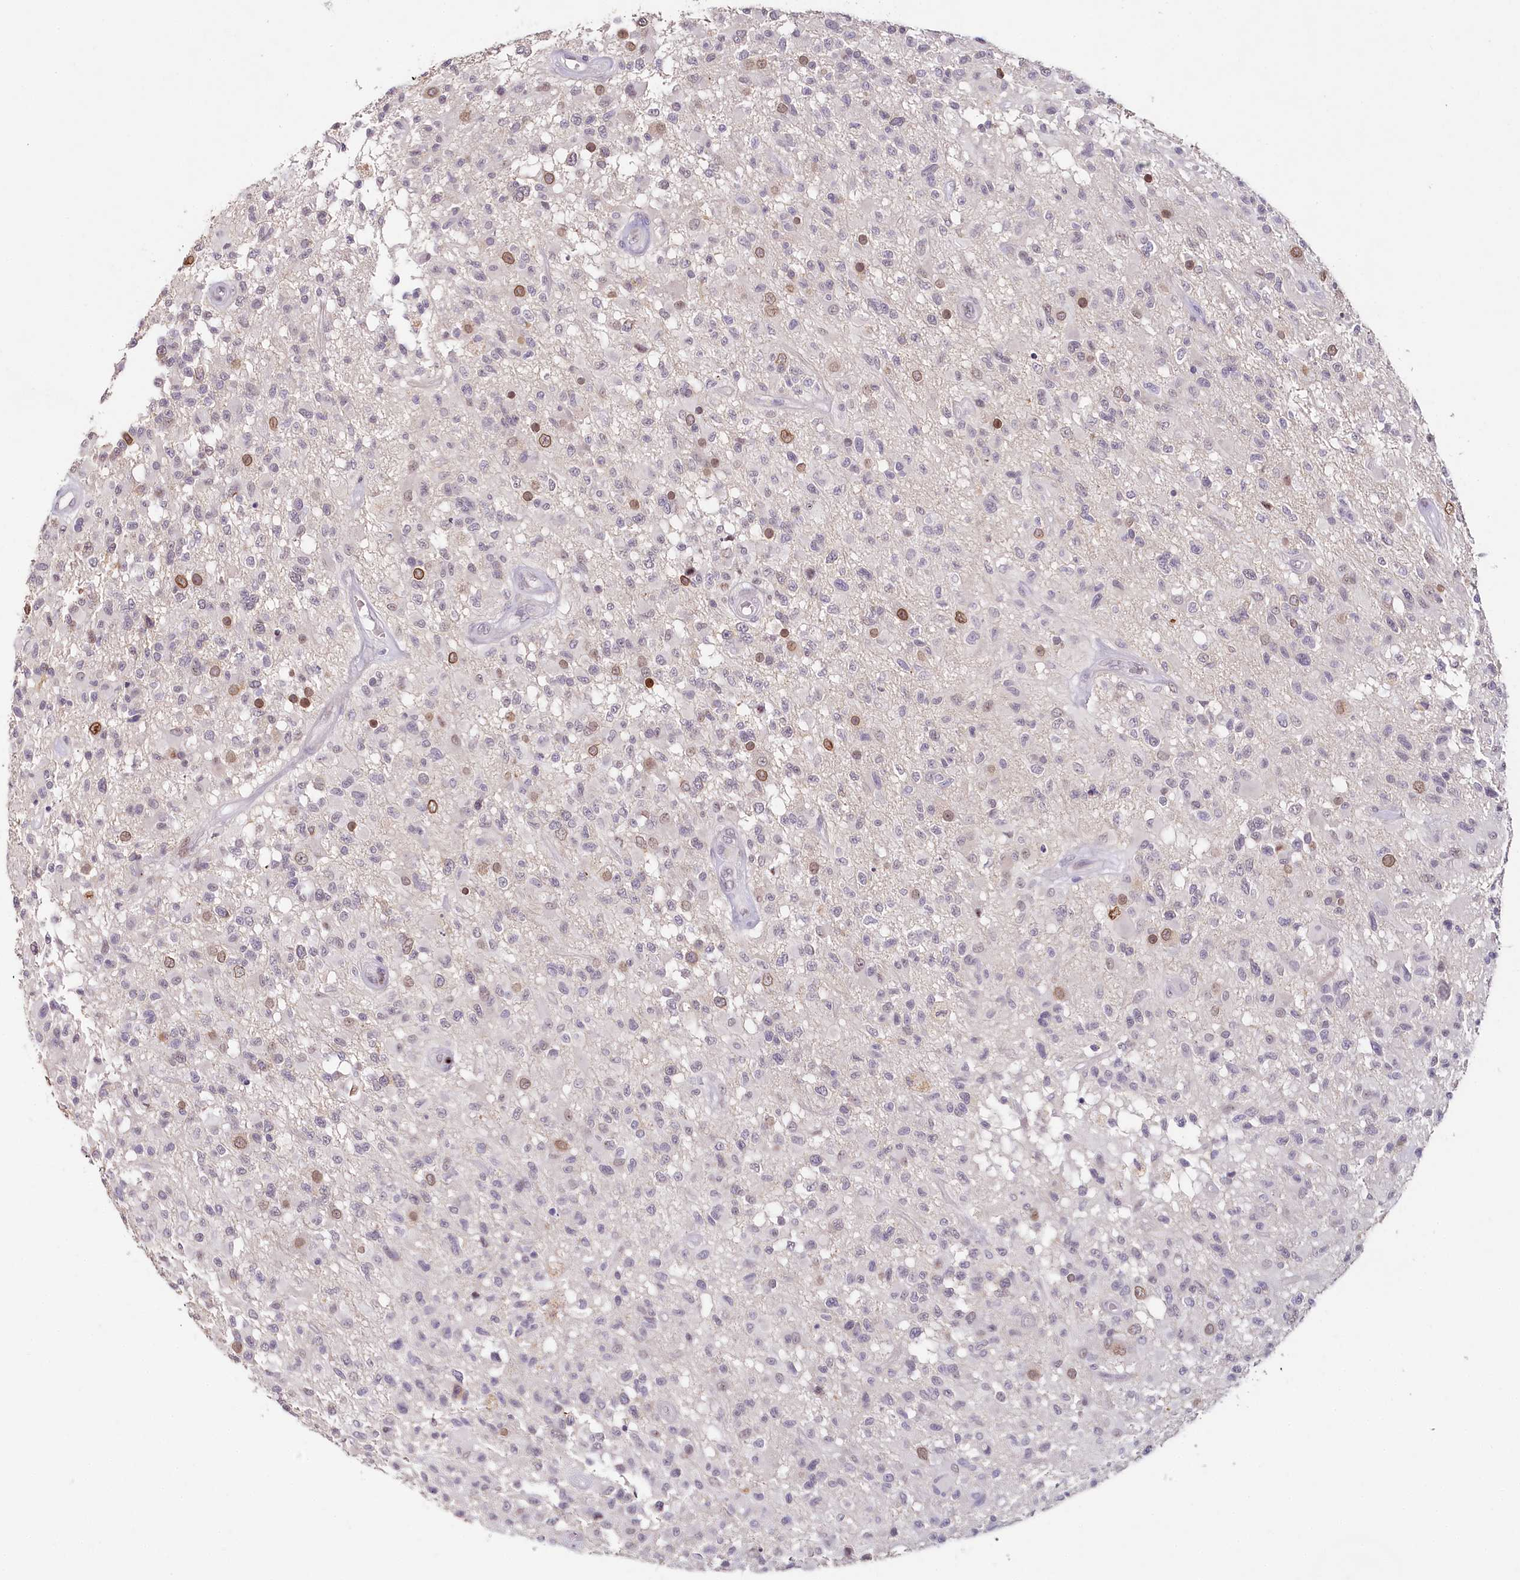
{"staining": {"intensity": "negative", "quantity": "none", "location": "none"}, "tissue": "glioma", "cell_type": "Tumor cells", "image_type": "cancer", "snomed": [{"axis": "morphology", "description": "Glioma, malignant, High grade"}, {"axis": "morphology", "description": "Glioblastoma, NOS"}, {"axis": "topography", "description": "Brain"}], "caption": "Protein analysis of glioma exhibits no significant positivity in tumor cells.", "gene": "HPD", "patient": {"sex": "male", "age": 60}}